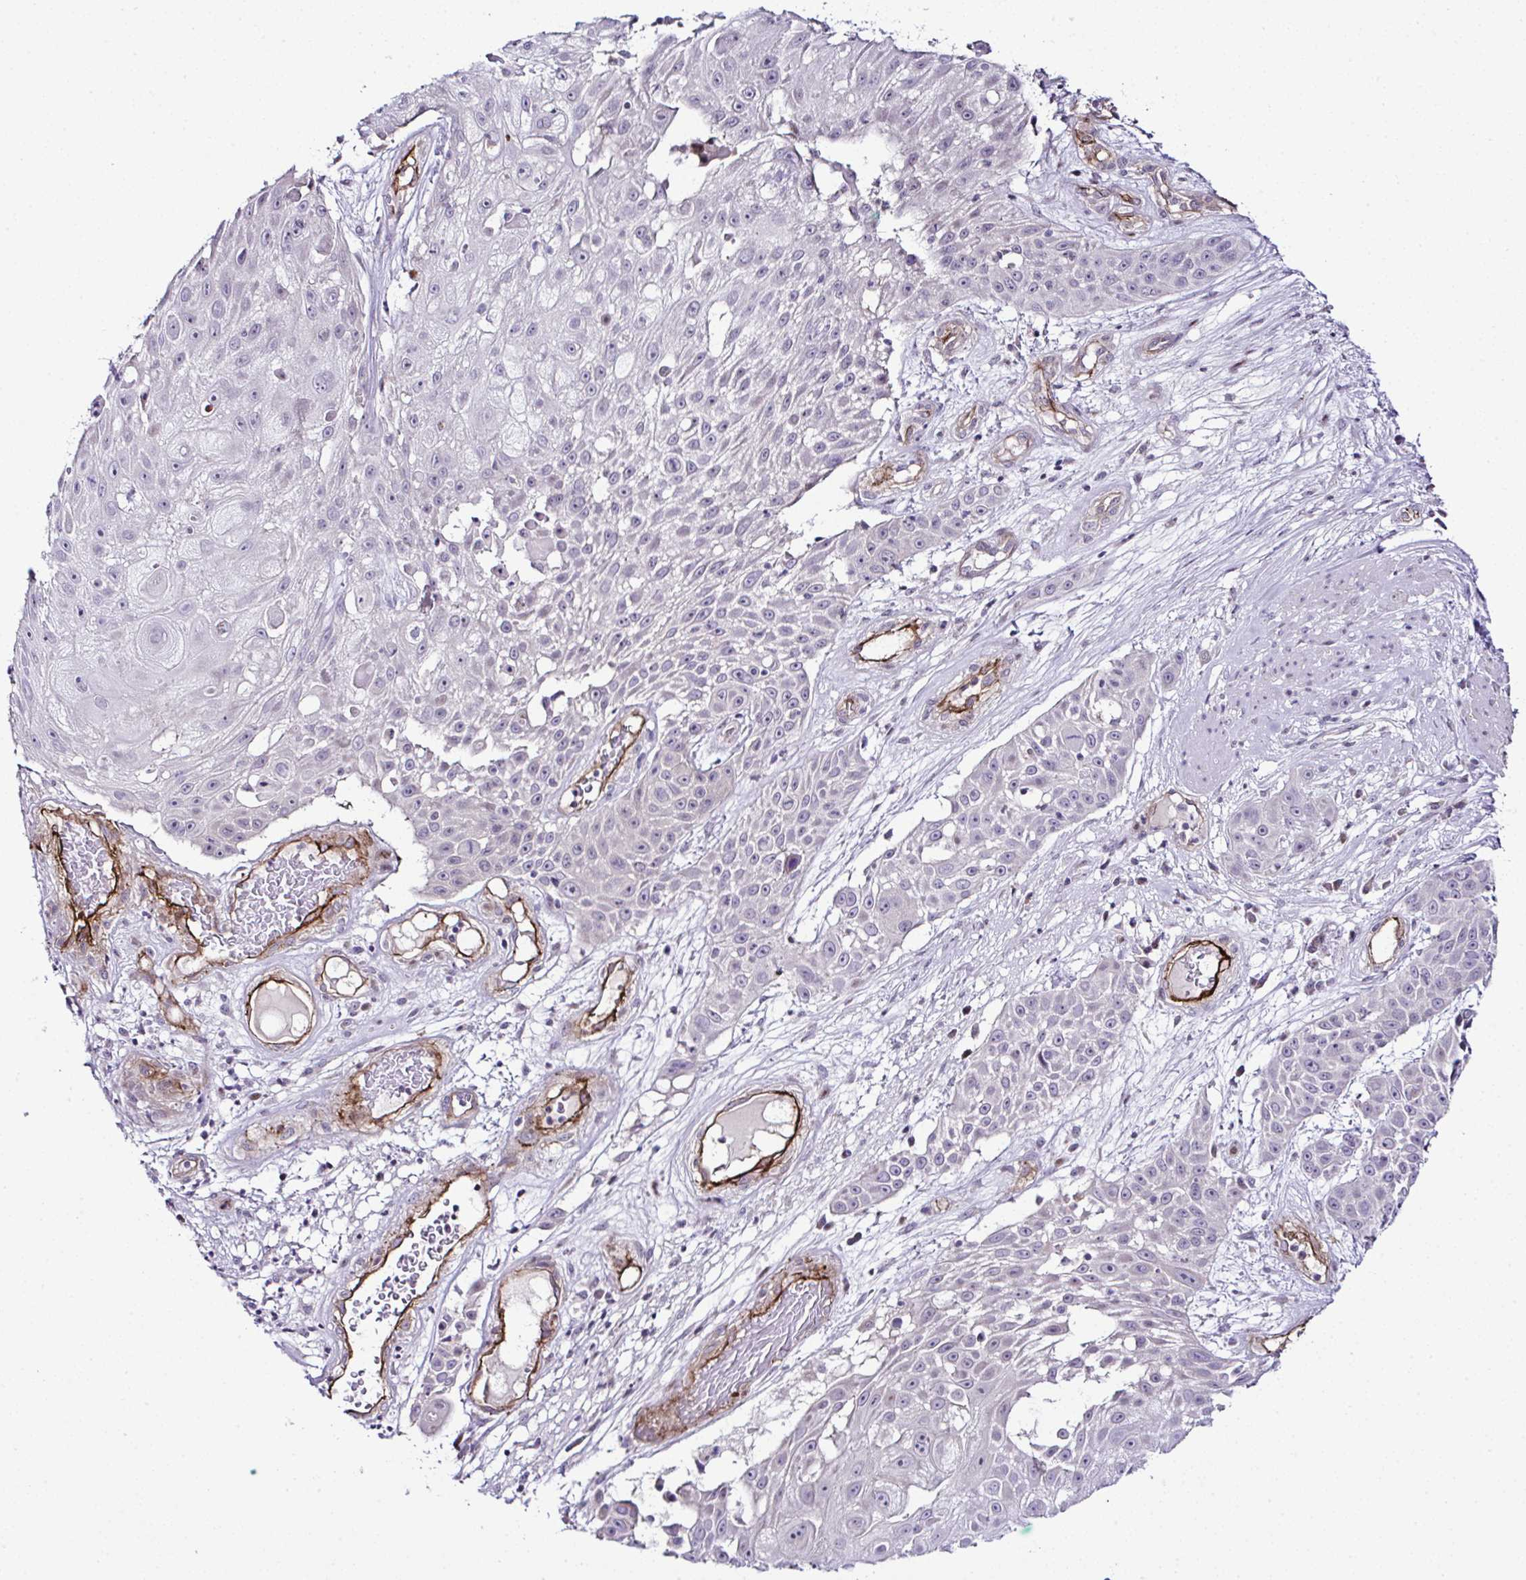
{"staining": {"intensity": "negative", "quantity": "none", "location": "none"}, "tissue": "skin cancer", "cell_type": "Tumor cells", "image_type": "cancer", "snomed": [{"axis": "morphology", "description": "Squamous cell carcinoma, NOS"}, {"axis": "topography", "description": "Skin"}], "caption": "Tumor cells show no significant staining in skin cancer. (Brightfield microscopy of DAB immunohistochemistry (IHC) at high magnification).", "gene": "FBXO34", "patient": {"sex": "female", "age": 86}}